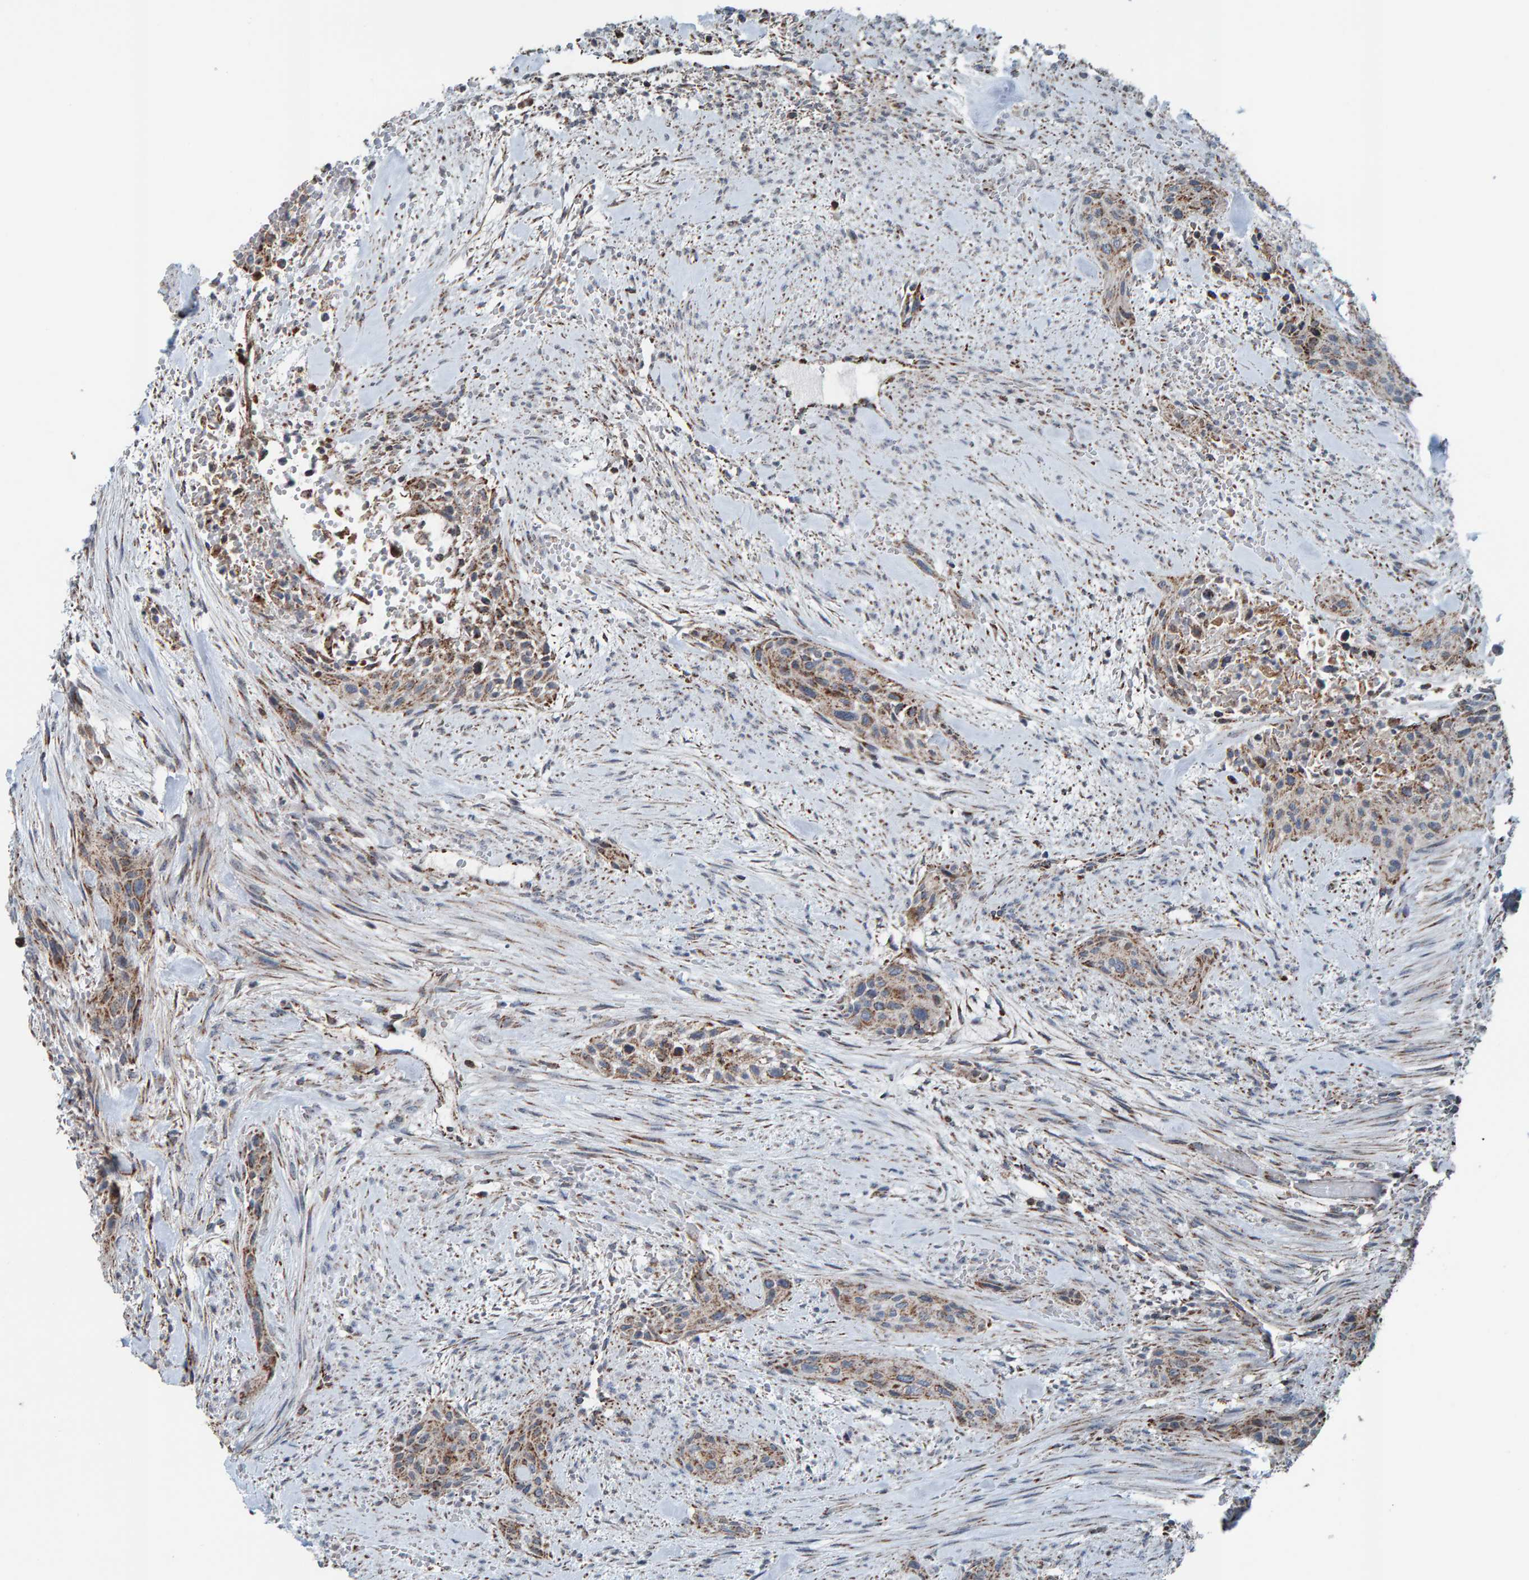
{"staining": {"intensity": "moderate", "quantity": ">75%", "location": "cytoplasmic/membranous"}, "tissue": "urothelial cancer", "cell_type": "Tumor cells", "image_type": "cancer", "snomed": [{"axis": "morphology", "description": "Urothelial carcinoma, High grade"}, {"axis": "topography", "description": "Urinary bladder"}], "caption": "Tumor cells display moderate cytoplasmic/membranous staining in approximately >75% of cells in urothelial carcinoma (high-grade).", "gene": "ZNF48", "patient": {"sex": "male", "age": 35}}